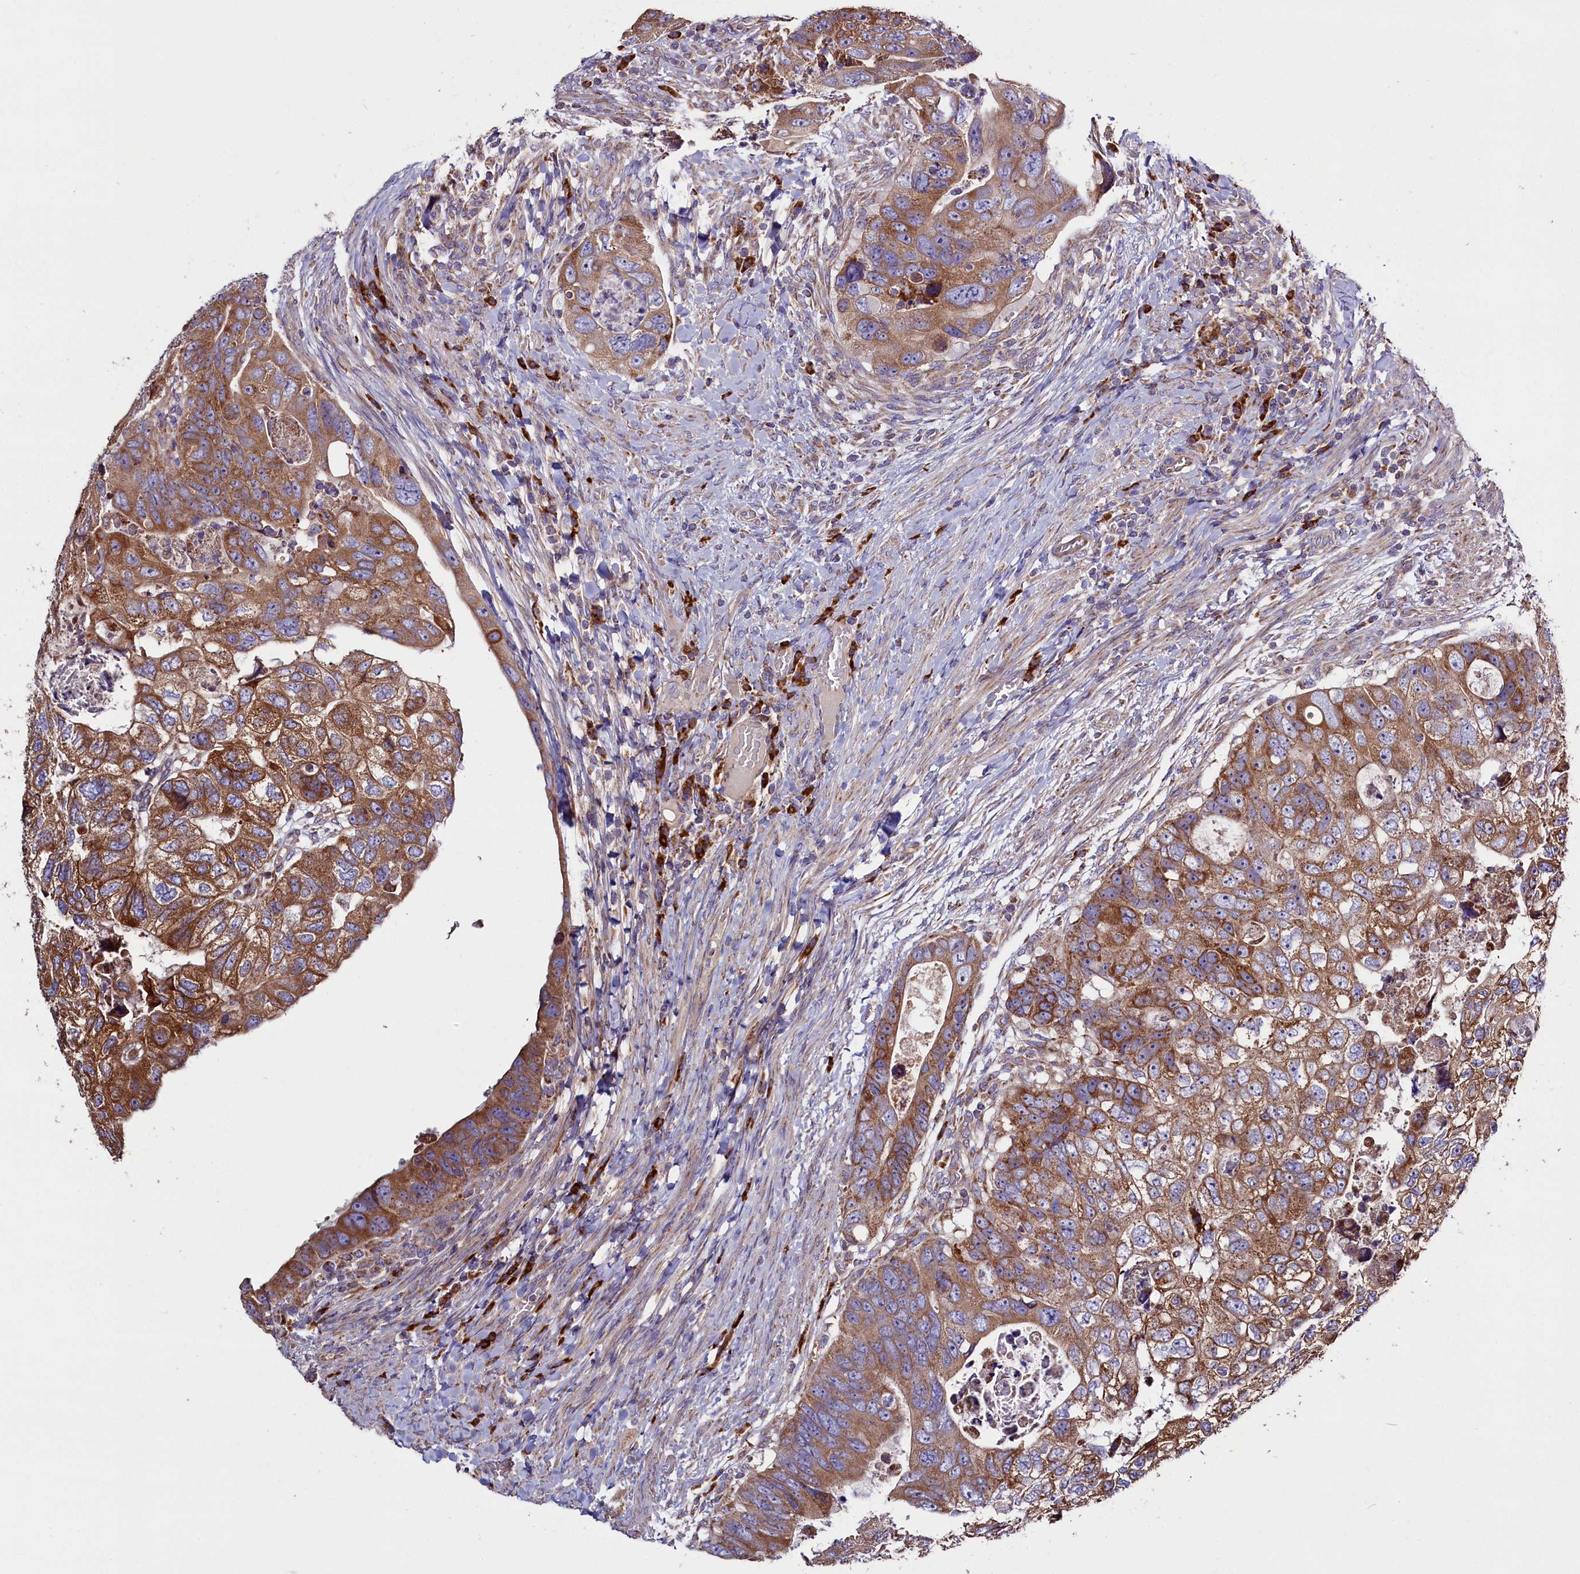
{"staining": {"intensity": "moderate", "quantity": ">75%", "location": "cytoplasmic/membranous"}, "tissue": "colorectal cancer", "cell_type": "Tumor cells", "image_type": "cancer", "snomed": [{"axis": "morphology", "description": "Adenocarcinoma, NOS"}, {"axis": "topography", "description": "Rectum"}], "caption": "DAB immunohistochemical staining of colorectal cancer (adenocarcinoma) displays moderate cytoplasmic/membranous protein positivity in approximately >75% of tumor cells.", "gene": "ZSWIM1", "patient": {"sex": "male", "age": 59}}